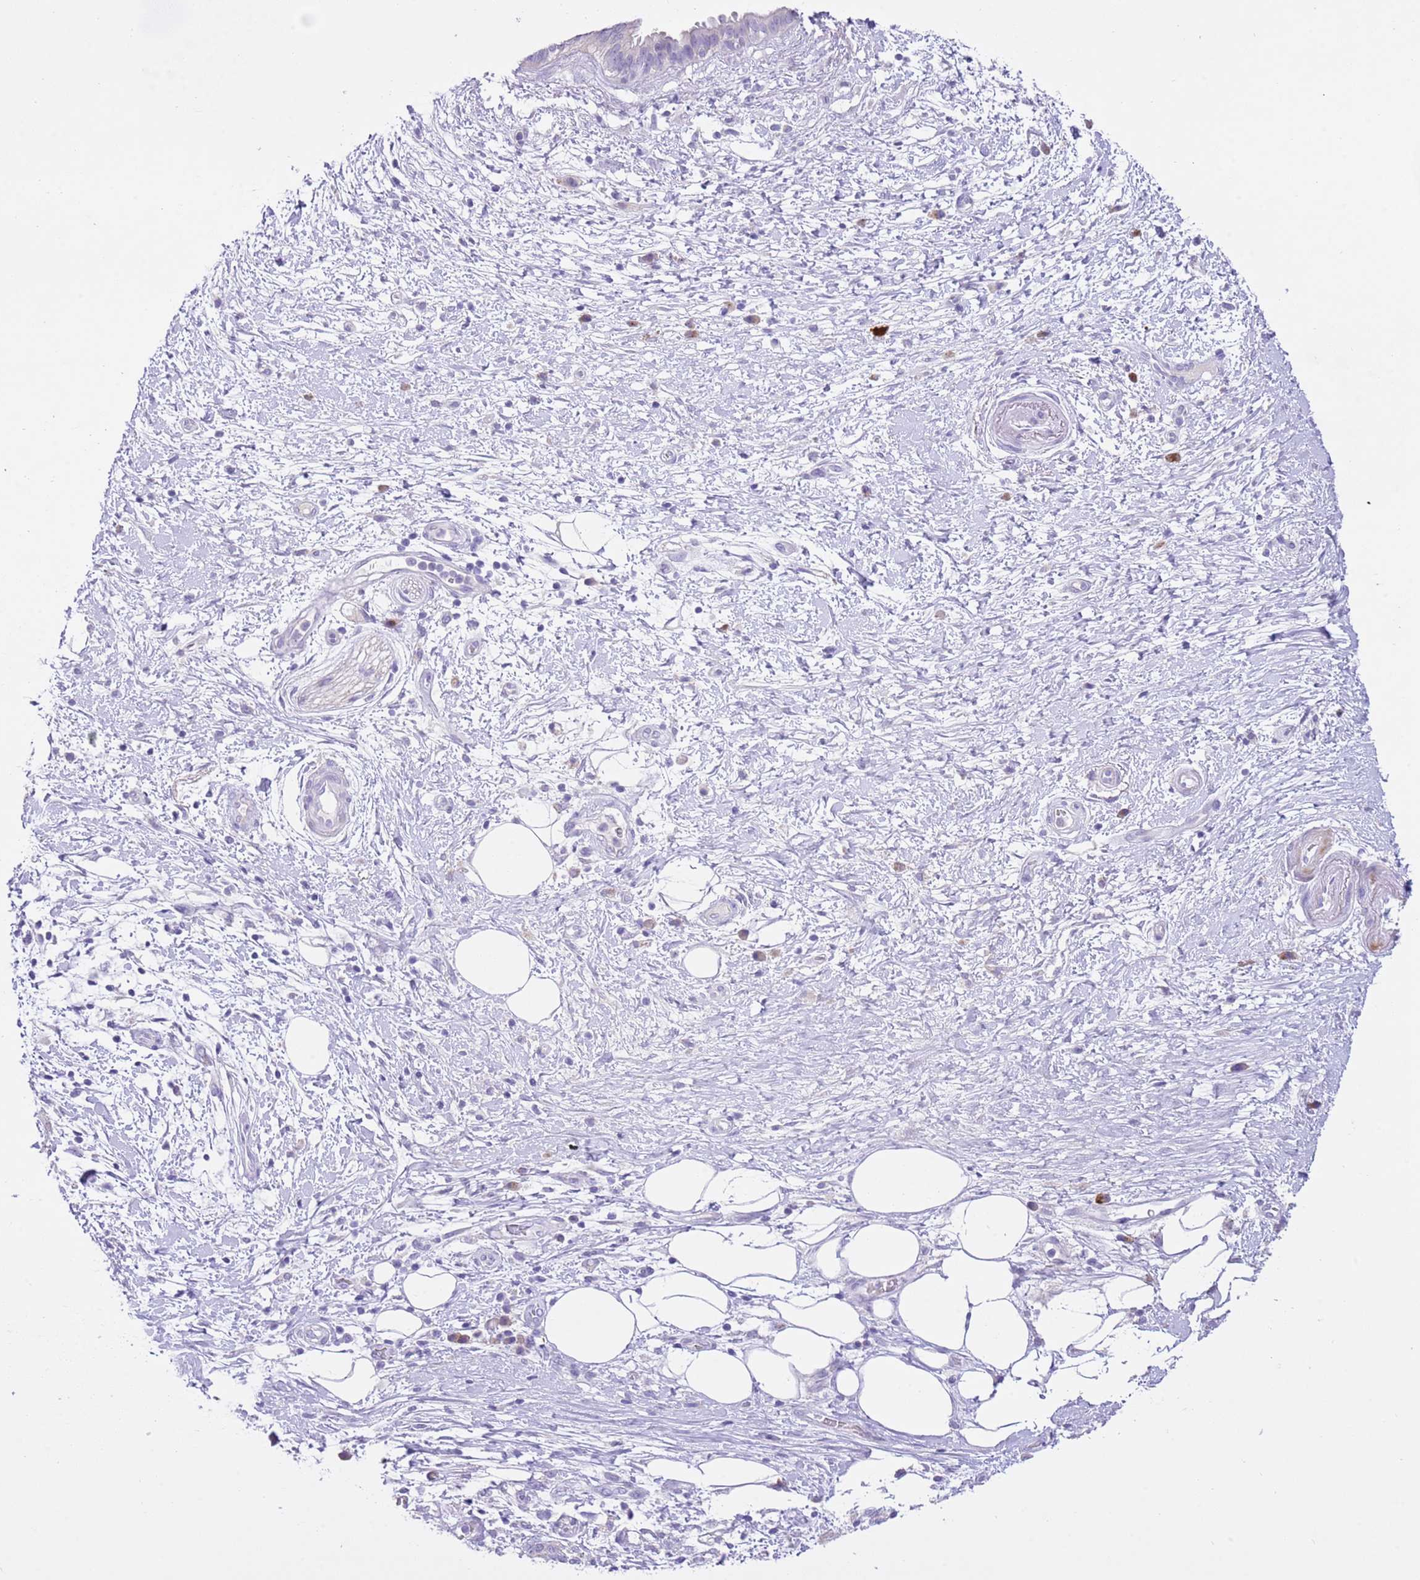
{"staining": {"intensity": "negative", "quantity": "none", "location": "none"}, "tissue": "pancreatic cancer", "cell_type": "Tumor cells", "image_type": "cancer", "snomed": [{"axis": "morphology", "description": "Adenocarcinoma, NOS"}, {"axis": "topography", "description": "Pancreas"}], "caption": "Immunohistochemistry (IHC) image of neoplastic tissue: pancreatic adenocarcinoma stained with DAB (3,3'-diaminobenzidine) exhibits no significant protein expression in tumor cells.", "gene": "CLEC2A", "patient": {"sex": "female", "age": 73}}